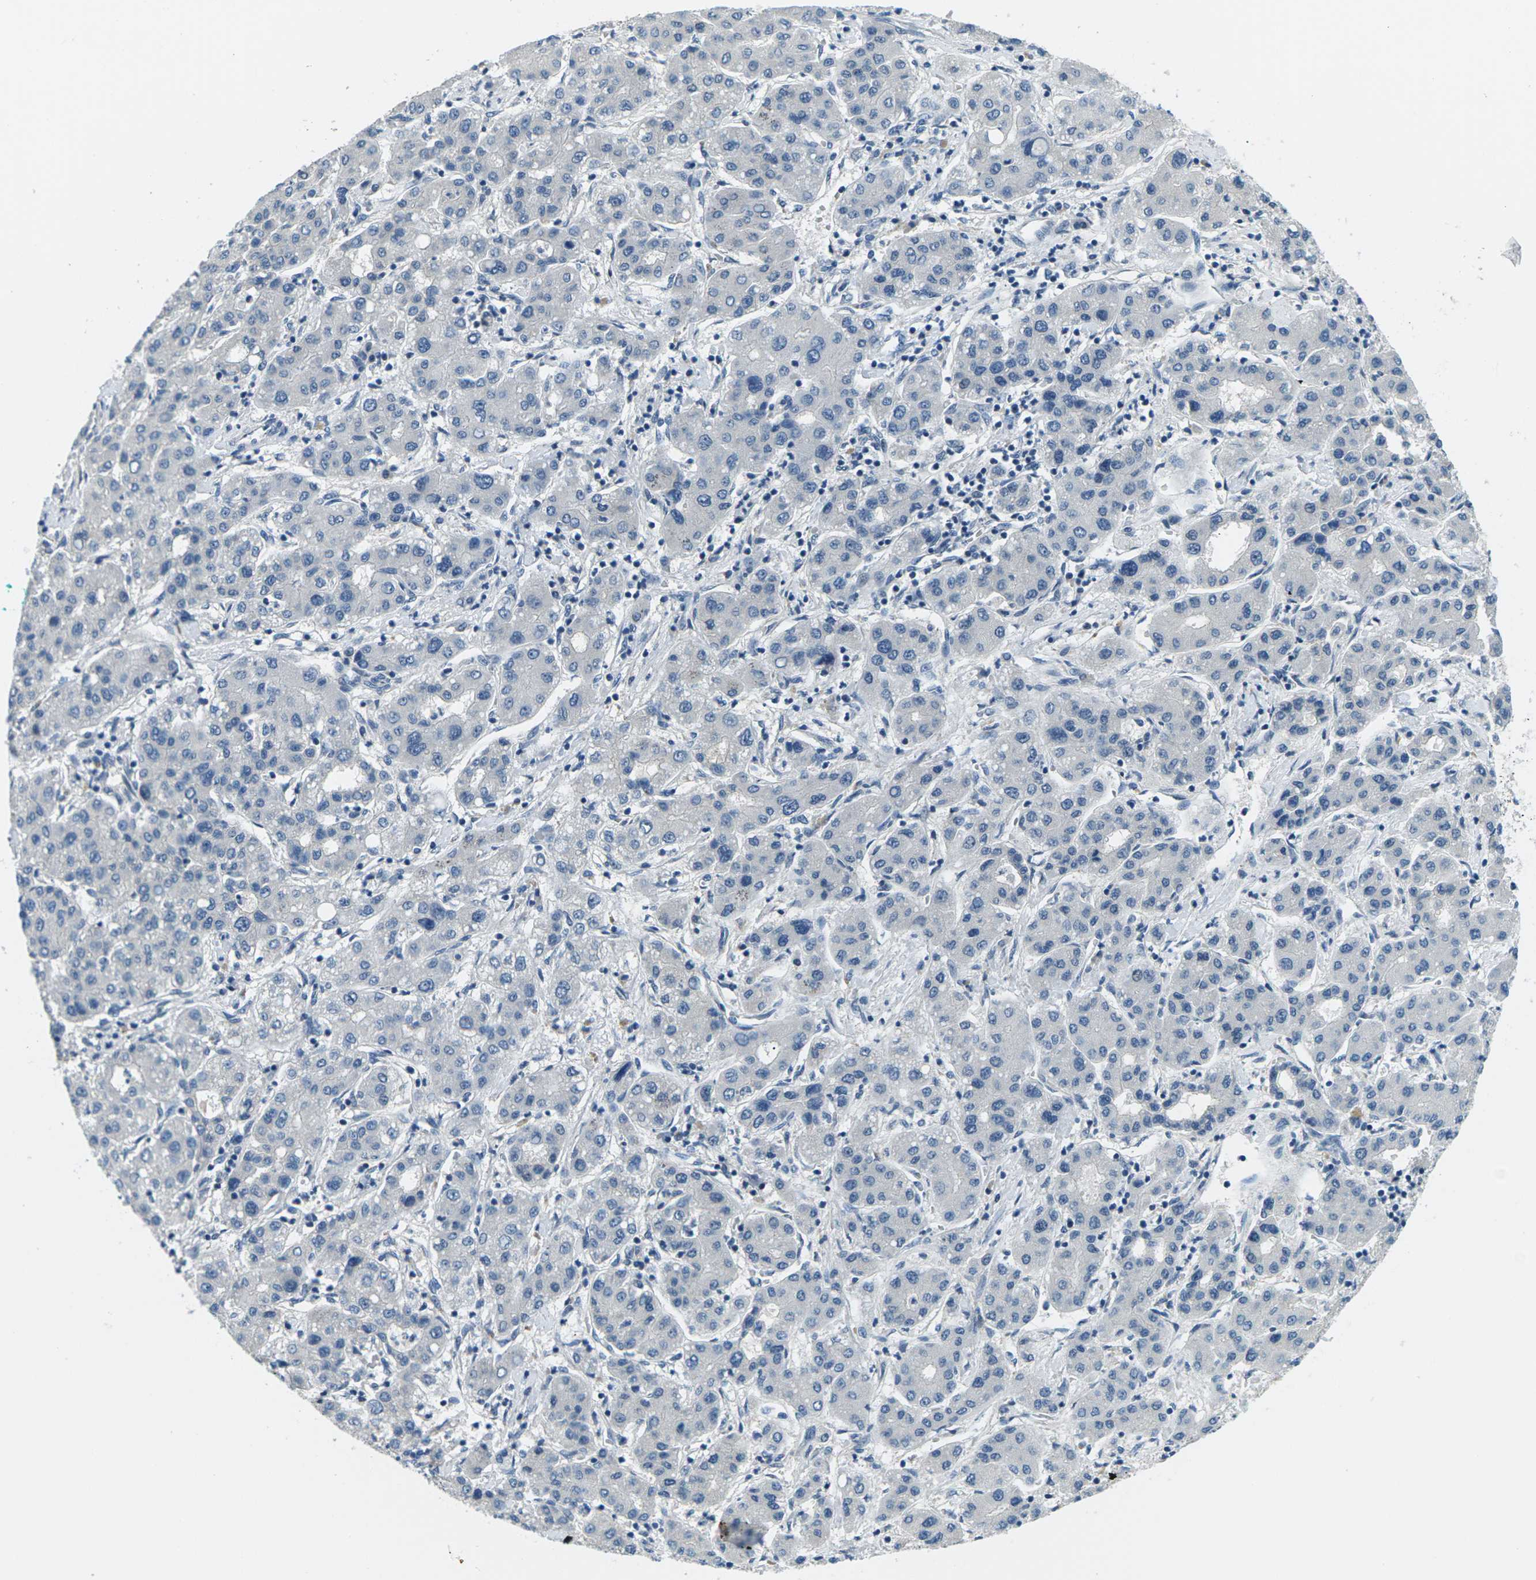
{"staining": {"intensity": "negative", "quantity": "none", "location": "none"}, "tissue": "liver cancer", "cell_type": "Tumor cells", "image_type": "cancer", "snomed": [{"axis": "morphology", "description": "Carcinoma, Hepatocellular, NOS"}, {"axis": "topography", "description": "Liver"}], "caption": "Immunohistochemistry photomicrograph of liver cancer stained for a protein (brown), which shows no positivity in tumor cells.", "gene": "CTNND1", "patient": {"sex": "male", "age": 65}}